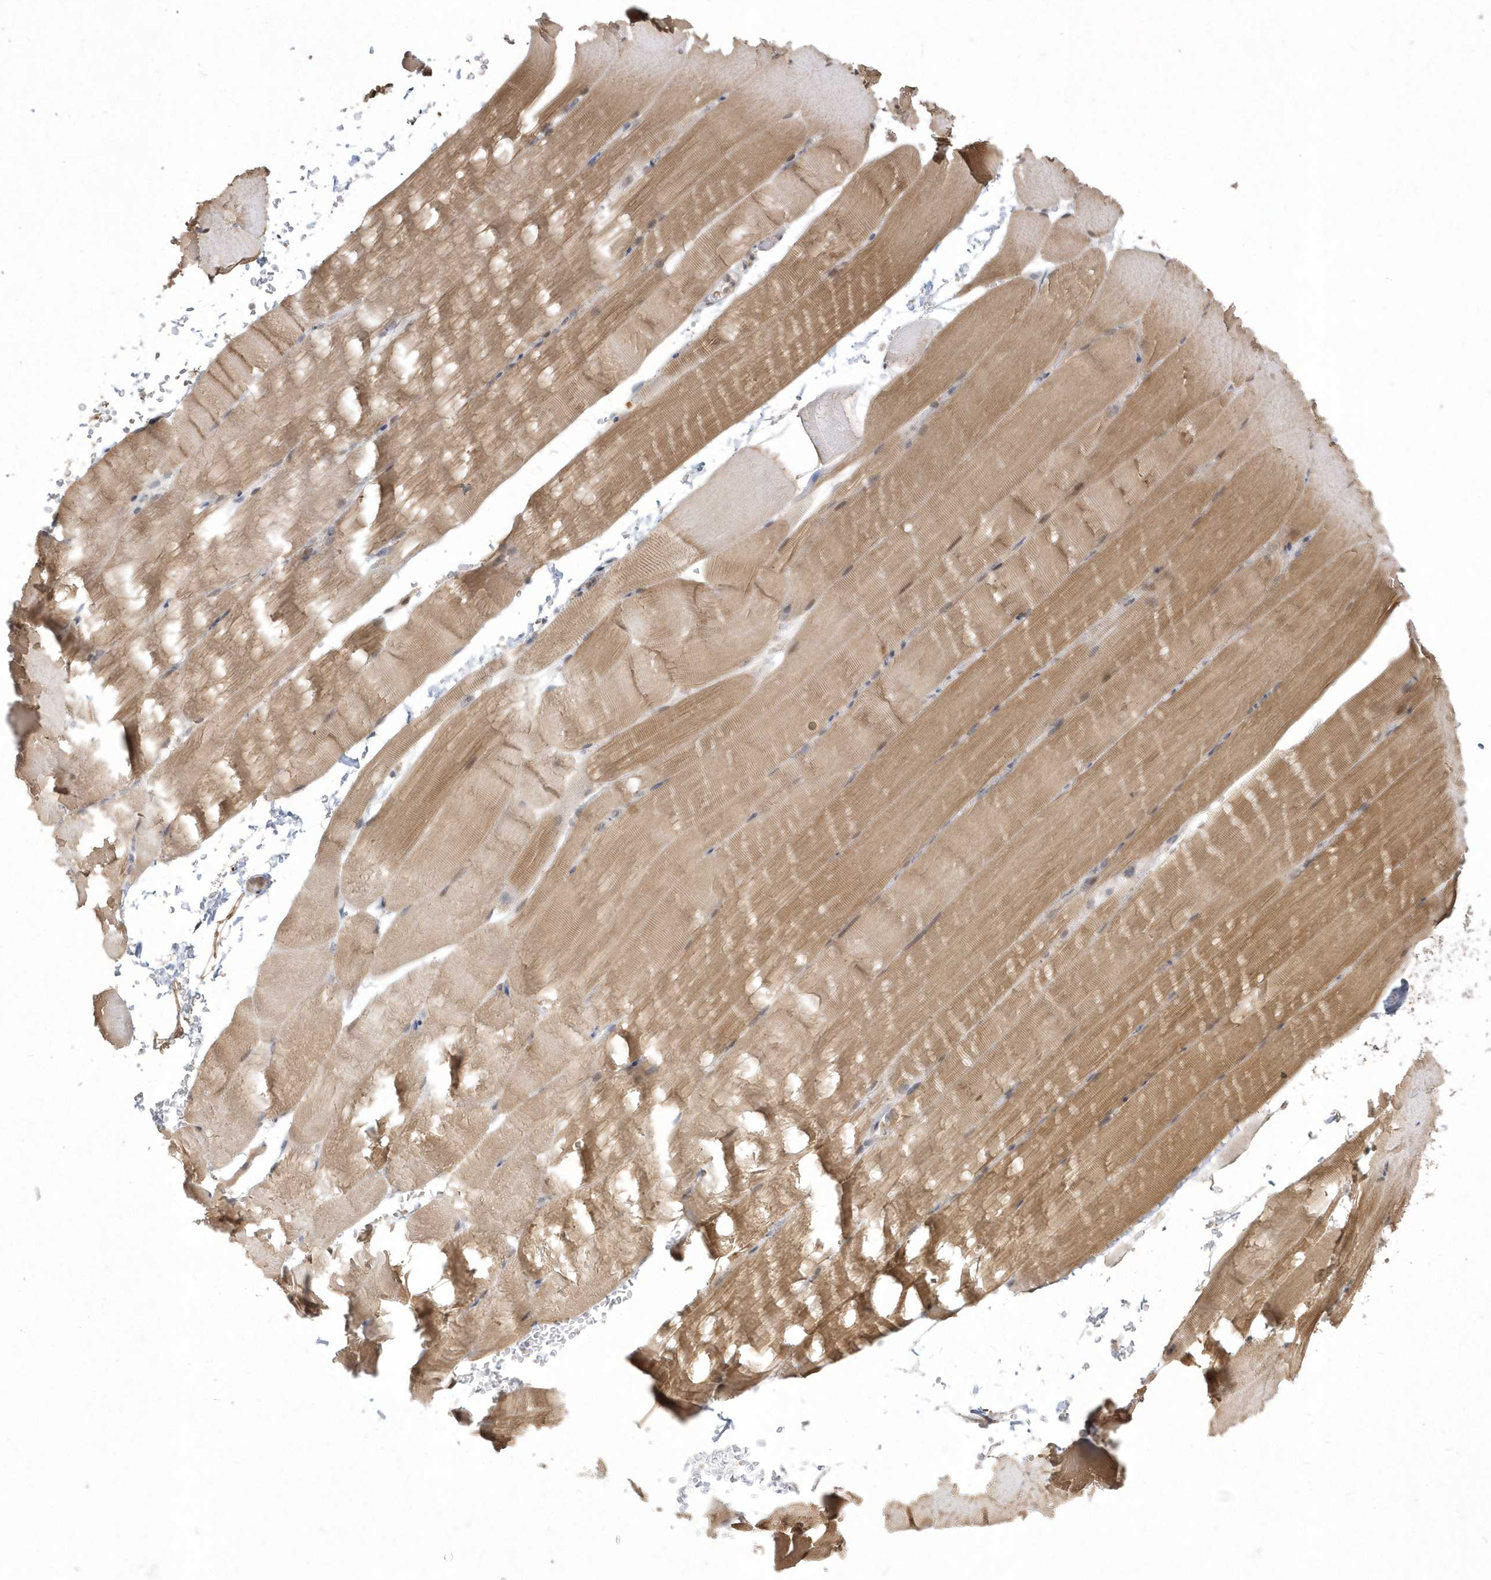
{"staining": {"intensity": "moderate", "quantity": "25%-75%", "location": "cytoplasmic/membranous"}, "tissue": "skeletal muscle", "cell_type": "Myocytes", "image_type": "normal", "snomed": [{"axis": "morphology", "description": "Normal tissue, NOS"}, {"axis": "topography", "description": "Skeletal muscle"}, {"axis": "topography", "description": "Parathyroid gland"}], "caption": "A high-resolution micrograph shows immunohistochemistry (IHC) staining of unremarkable skeletal muscle, which displays moderate cytoplasmic/membranous expression in about 25%-75% of myocytes.", "gene": "TSPEAR", "patient": {"sex": "female", "age": 37}}